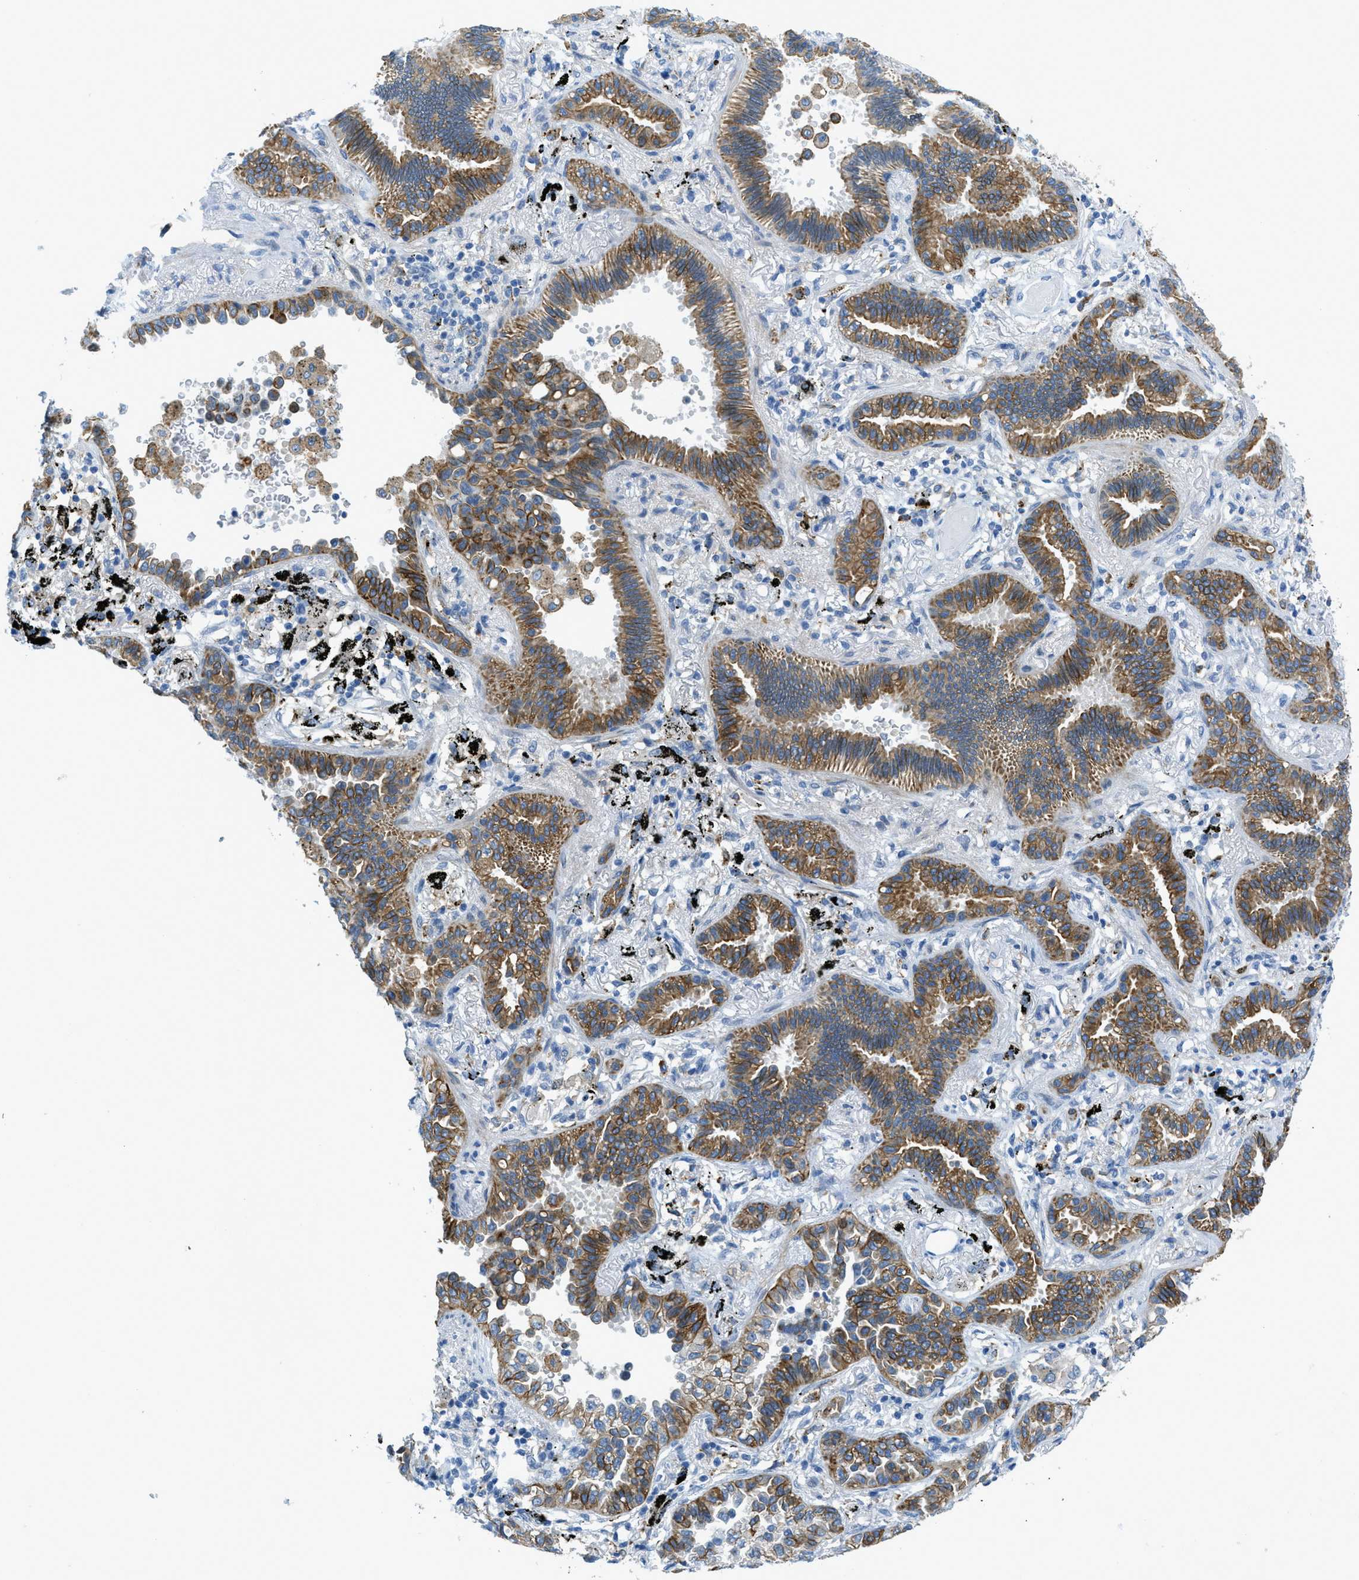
{"staining": {"intensity": "moderate", "quantity": ">75%", "location": "cytoplasmic/membranous"}, "tissue": "lung cancer", "cell_type": "Tumor cells", "image_type": "cancer", "snomed": [{"axis": "morphology", "description": "Normal tissue, NOS"}, {"axis": "morphology", "description": "Adenocarcinoma, NOS"}, {"axis": "topography", "description": "Lung"}], "caption": "Immunohistochemical staining of human lung cancer (adenocarcinoma) reveals moderate cytoplasmic/membranous protein positivity in approximately >75% of tumor cells.", "gene": "KLHL8", "patient": {"sex": "male", "age": 59}}